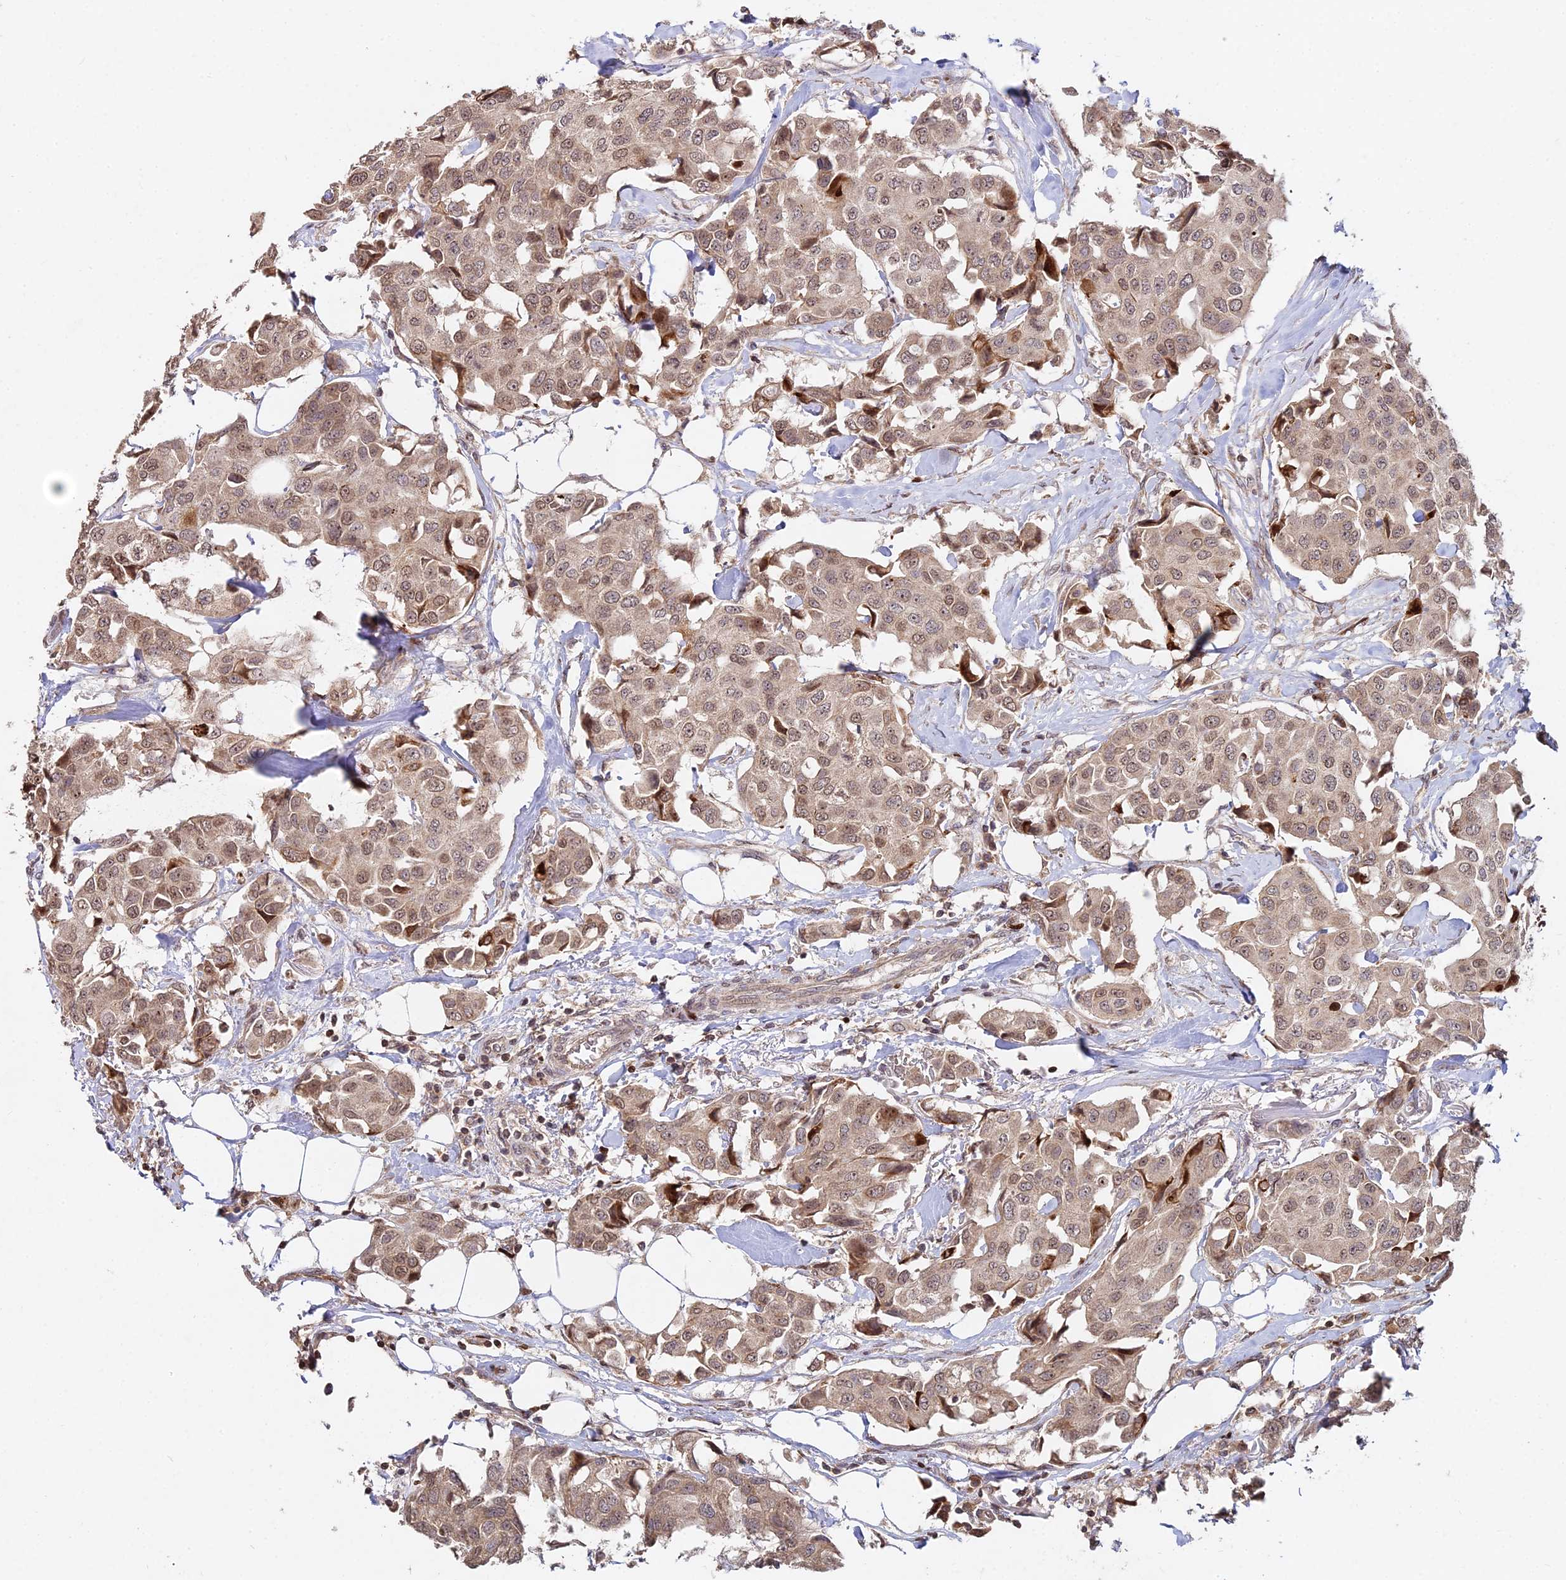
{"staining": {"intensity": "moderate", "quantity": ">75%", "location": "cytoplasmic/membranous,nuclear"}, "tissue": "breast cancer", "cell_type": "Tumor cells", "image_type": "cancer", "snomed": [{"axis": "morphology", "description": "Duct carcinoma"}, {"axis": "topography", "description": "Breast"}], "caption": "A brown stain shows moderate cytoplasmic/membranous and nuclear expression of a protein in human infiltrating ductal carcinoma (breast) tumor cells.", "gene": "RBMS2", "patient": {"sex": "female", "age": 80}}